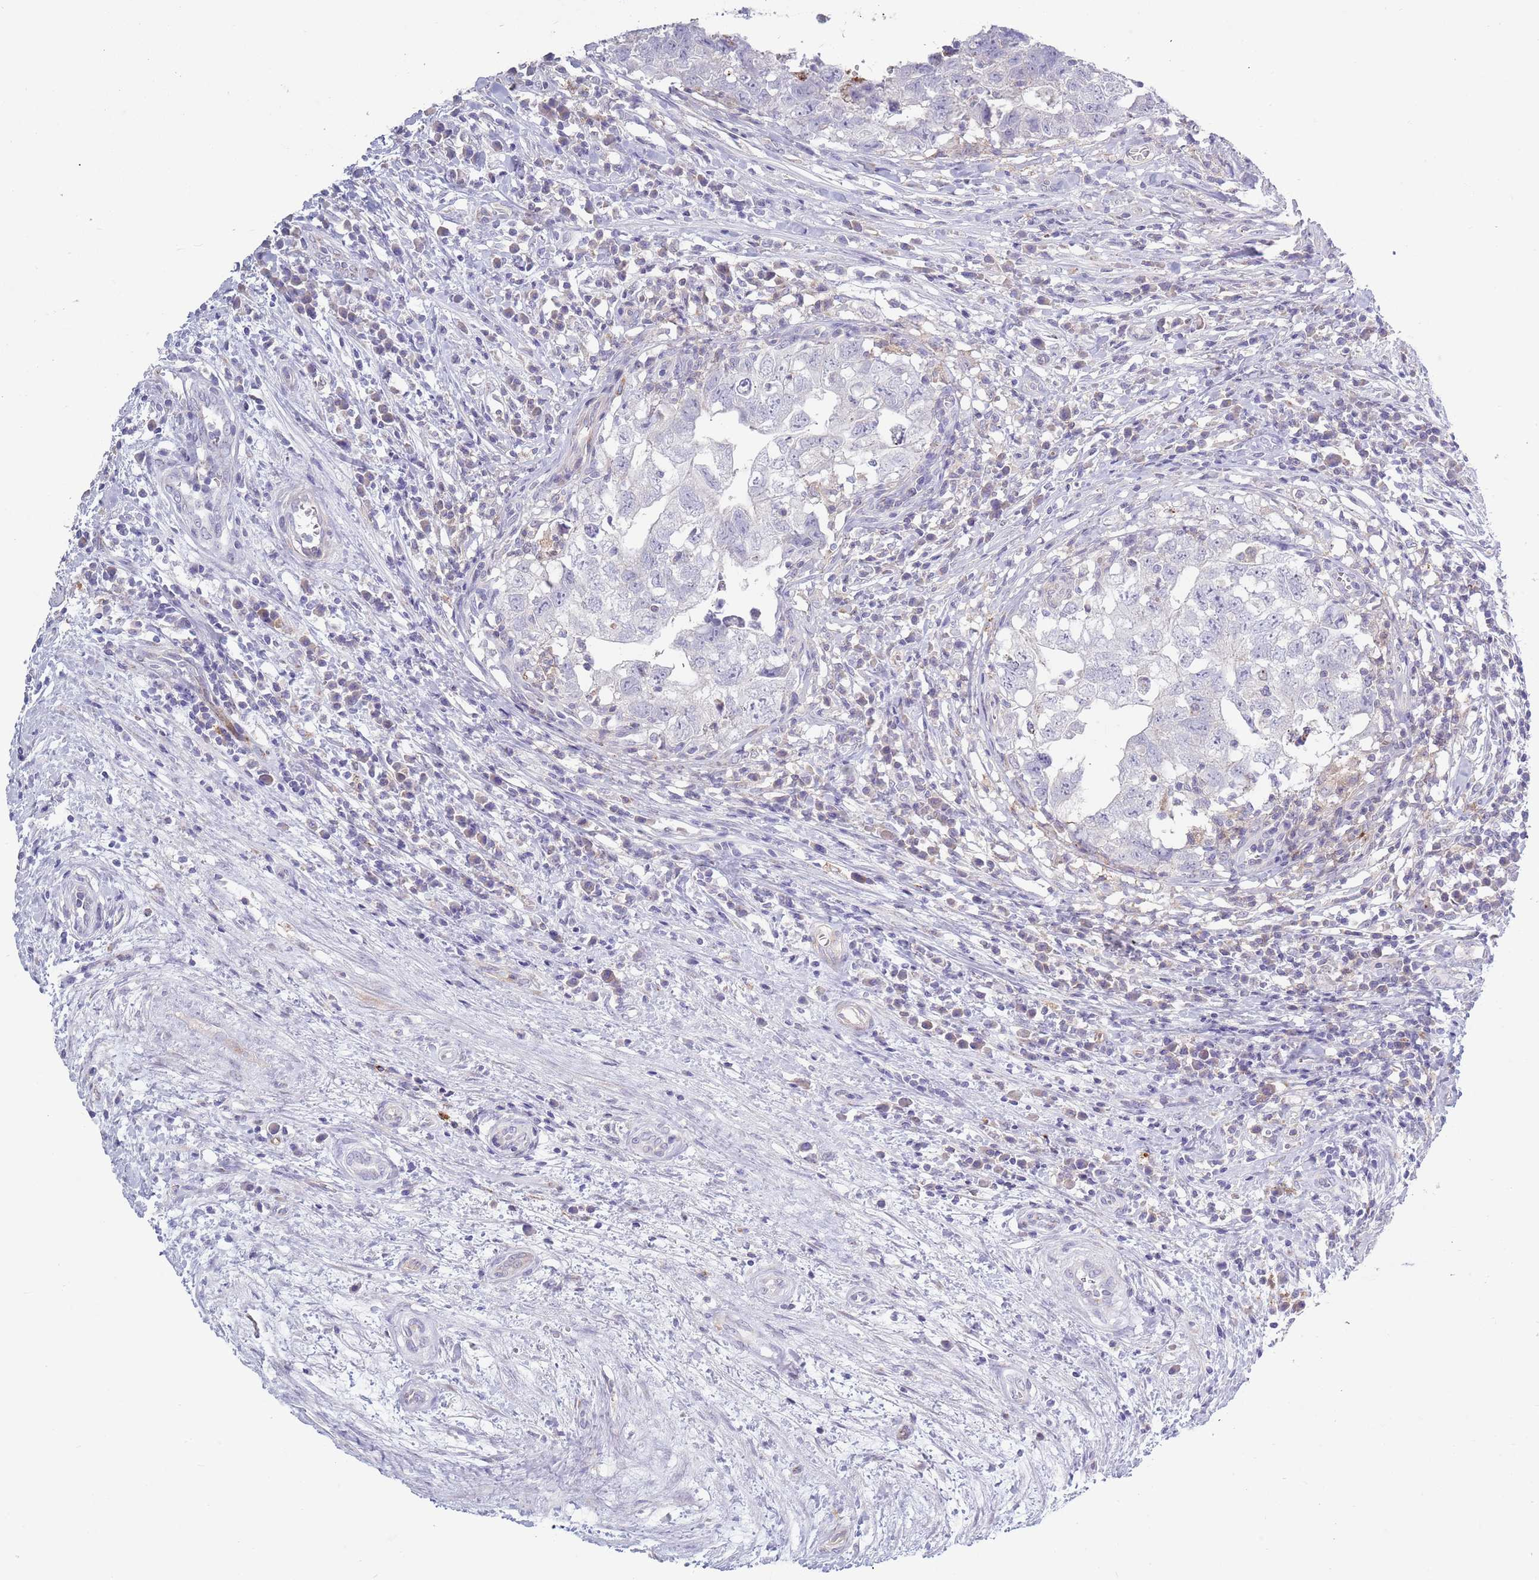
{"staining": {"intensity": "negative", "quantity": "none", "location": "none"}, "tissue": "testis cancer", "cell_type": "Tumor cells", "image_type": "cancer", "snomed": [{"axis": "morphology", "description": "Seminoma, NOS"}, {"axis": "morphology", "description": "Carcinoma, Embryonal, NOS"}, {"axis": "topography", "description": "Testis"}], "caption": "This is an immunohistochemistry photomicrograph of human testis cancer. There is no expression in tumor cells.", "gene": "ACSBG1", "patient": {"sex": "male", "age": 29}}